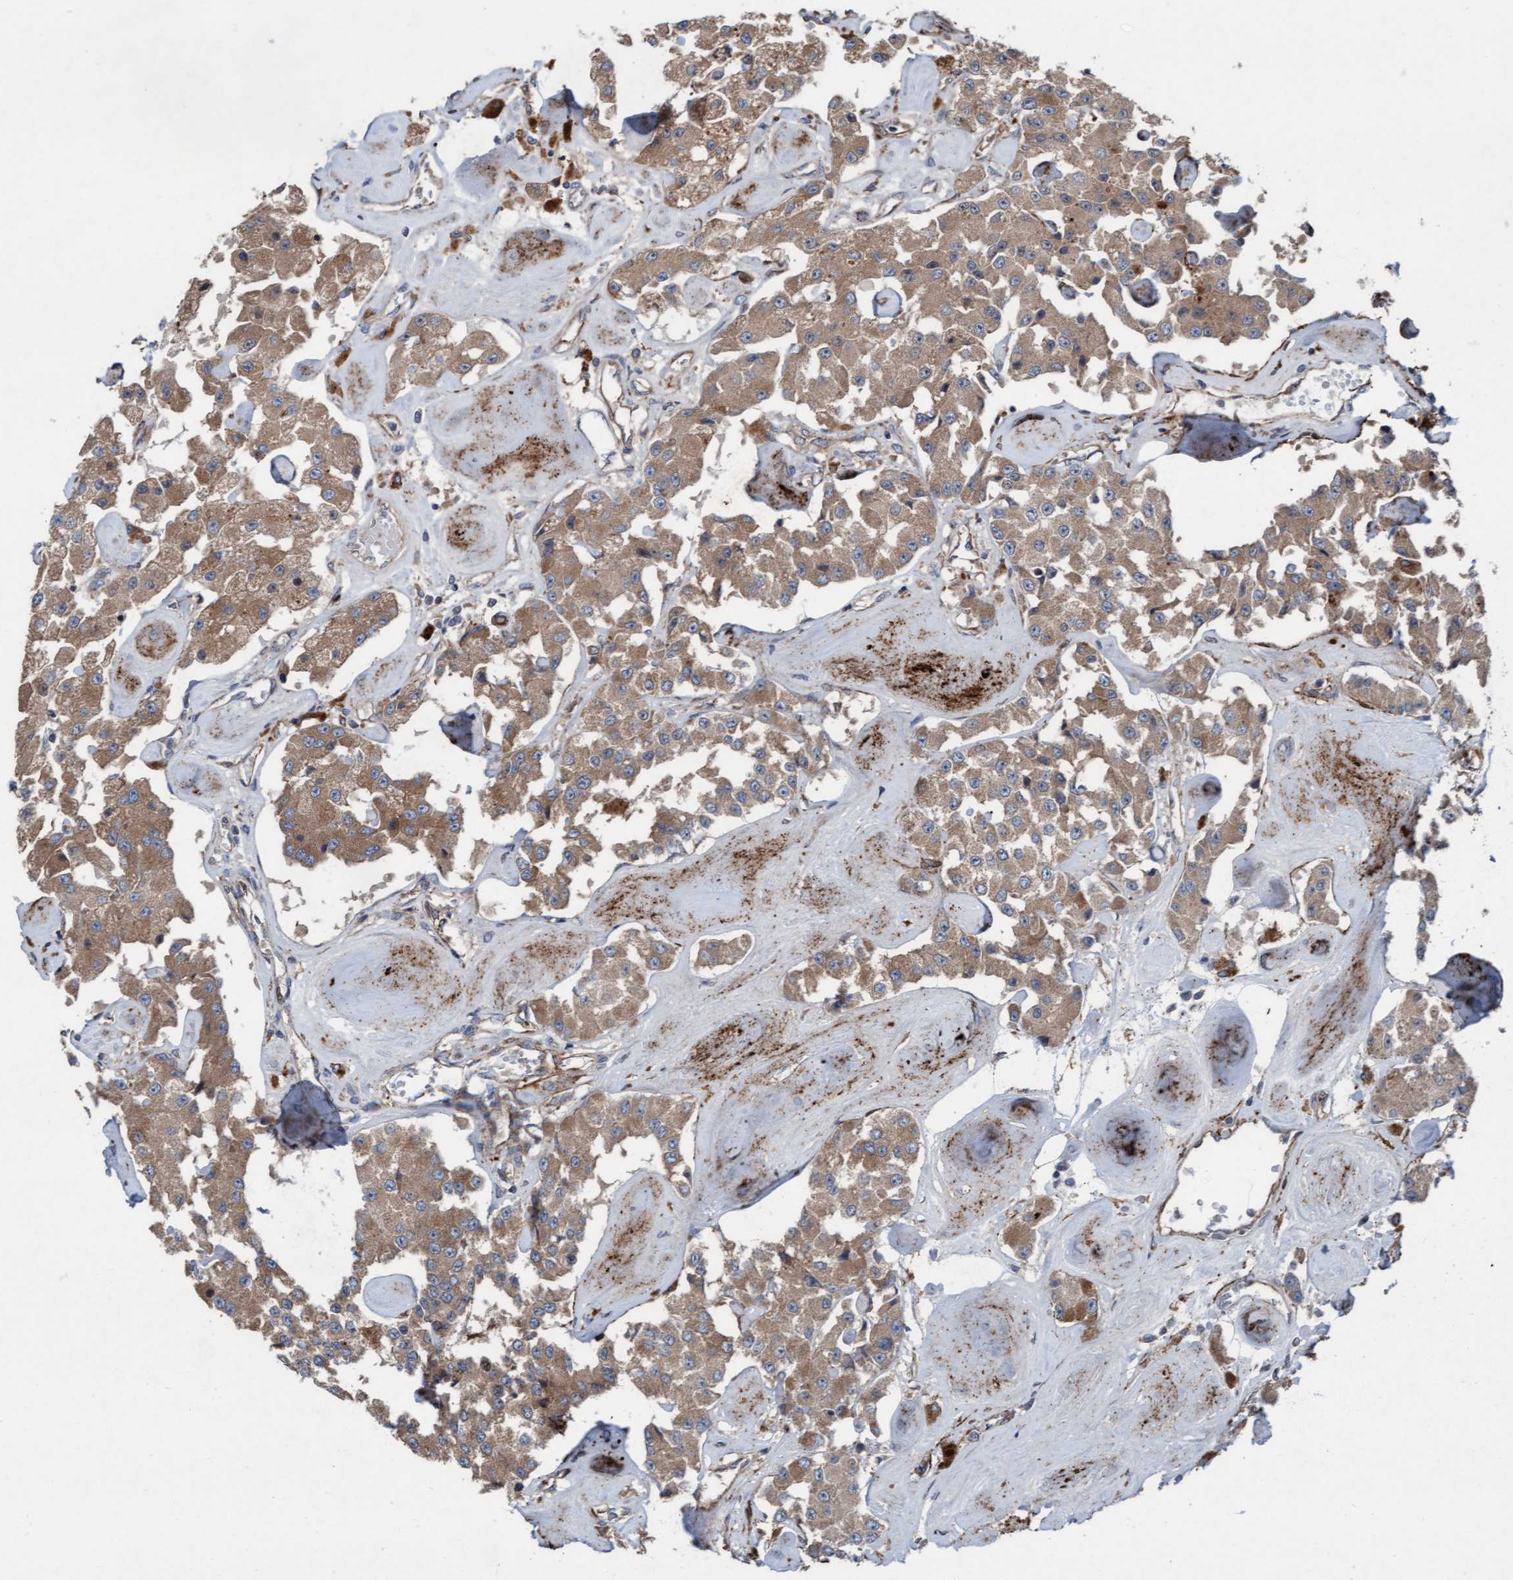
{"staining": {"intensity": "moderate", "quantity": ">75%", "location": "cytoplasmic/membranous"}, "tissue": "carcinoid", "cell_type": "Tumor cells", "image_type": "cancer", "snomed": [{"axis": "morphology", "description": "Carcinoid, malignant, NOS"}, {"axis": "topography", "description": "Pancreas"}], "caption": "Carcinoid (malignant) tissue shows moderate cytoplasmic/membranous positivity in approximately >75% of tumor cells", "gene": "KLHL26", "patient": {"sex": "male", "age": 41}}